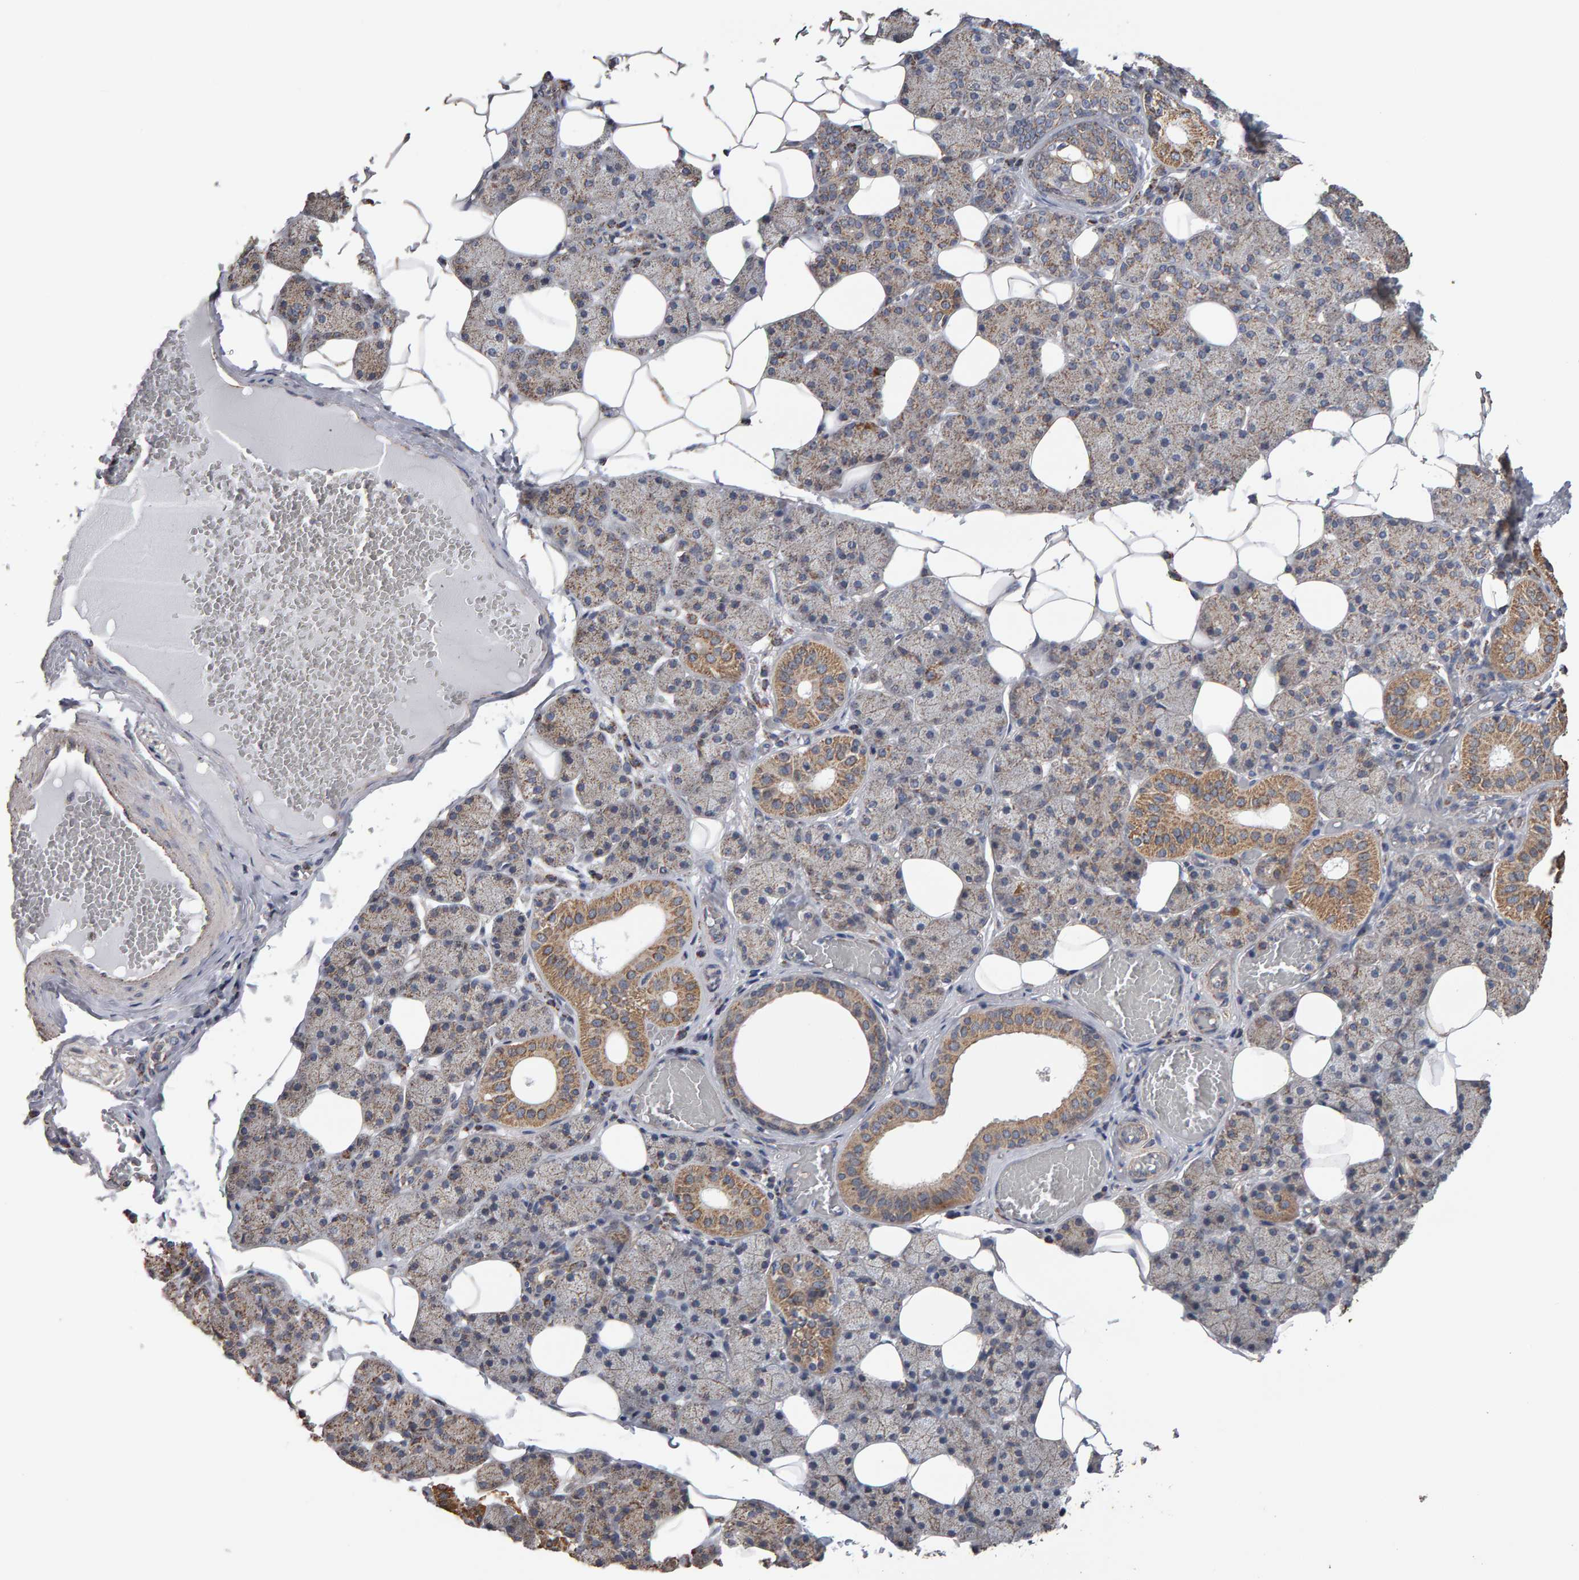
{"staining": {"intensity": "moderate", "quantity": "<25%", "location": "cytoplasmic/membranous"}, "tissue": "salivary gland", "cell_type": "Glandular cells", "image_type": "normal", "snomed": [{"axis": "morphology", "description": "Normal tissue, NOS"}, {"axis": "topography", "description": "Salivary gland"}], "caption": "This photomicrograph demonstrates IHC staining of normal human salivary gland, with low moderate cytoplasmic/membranous positivity in about <25% of glandular cells.", "gene": "TOM1L1", "patient": {"sex": "female", "age": 33}}